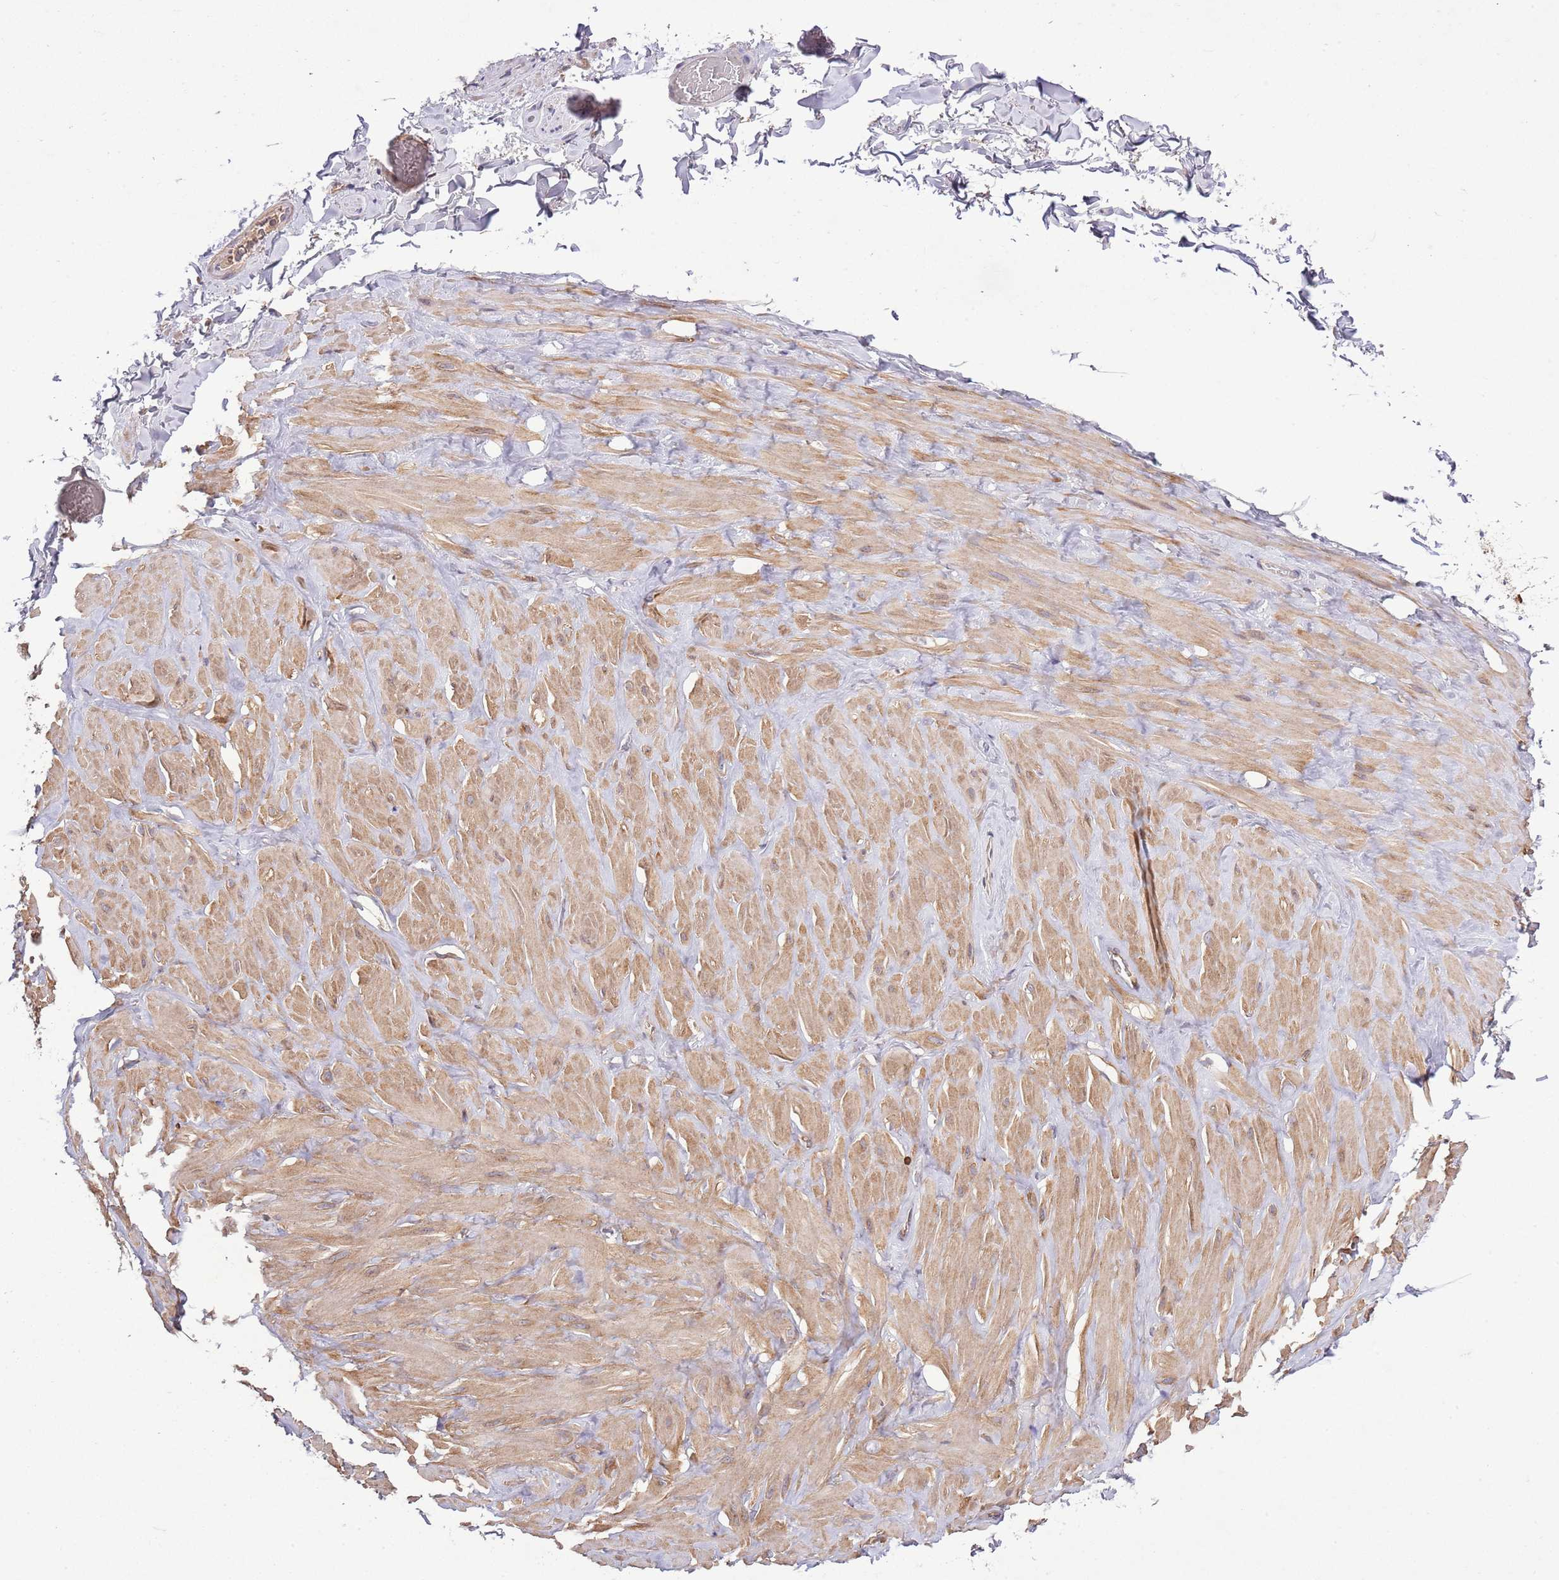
{"staining": {"intensity": "weak", "quantity": "25%-75%", "location": "cytoplasmic/membranous"}, "tissue": "adipose tissue", "cell_type": "Adipocytes", "image_type": "normal", "snomed": [{"axis": "morphology", "description": "Normal tissue, NOS"}, {"axis": "topography", "description": "Soft tissue"}, {"axis": "topography", "description": "Adipose tissue"}, {"axis": "topography", "description": "Vascular tissue"}, {"axis": "topography", "description": "Peripheral nerve tissue"}], "caption": "Weak cytoplasmic/membranous positivity is seen in about 25%-75% of adipocytes in normal adipose tissue.", "gene": "MFNG", "patient": {"sex": "male", "age": 46}}